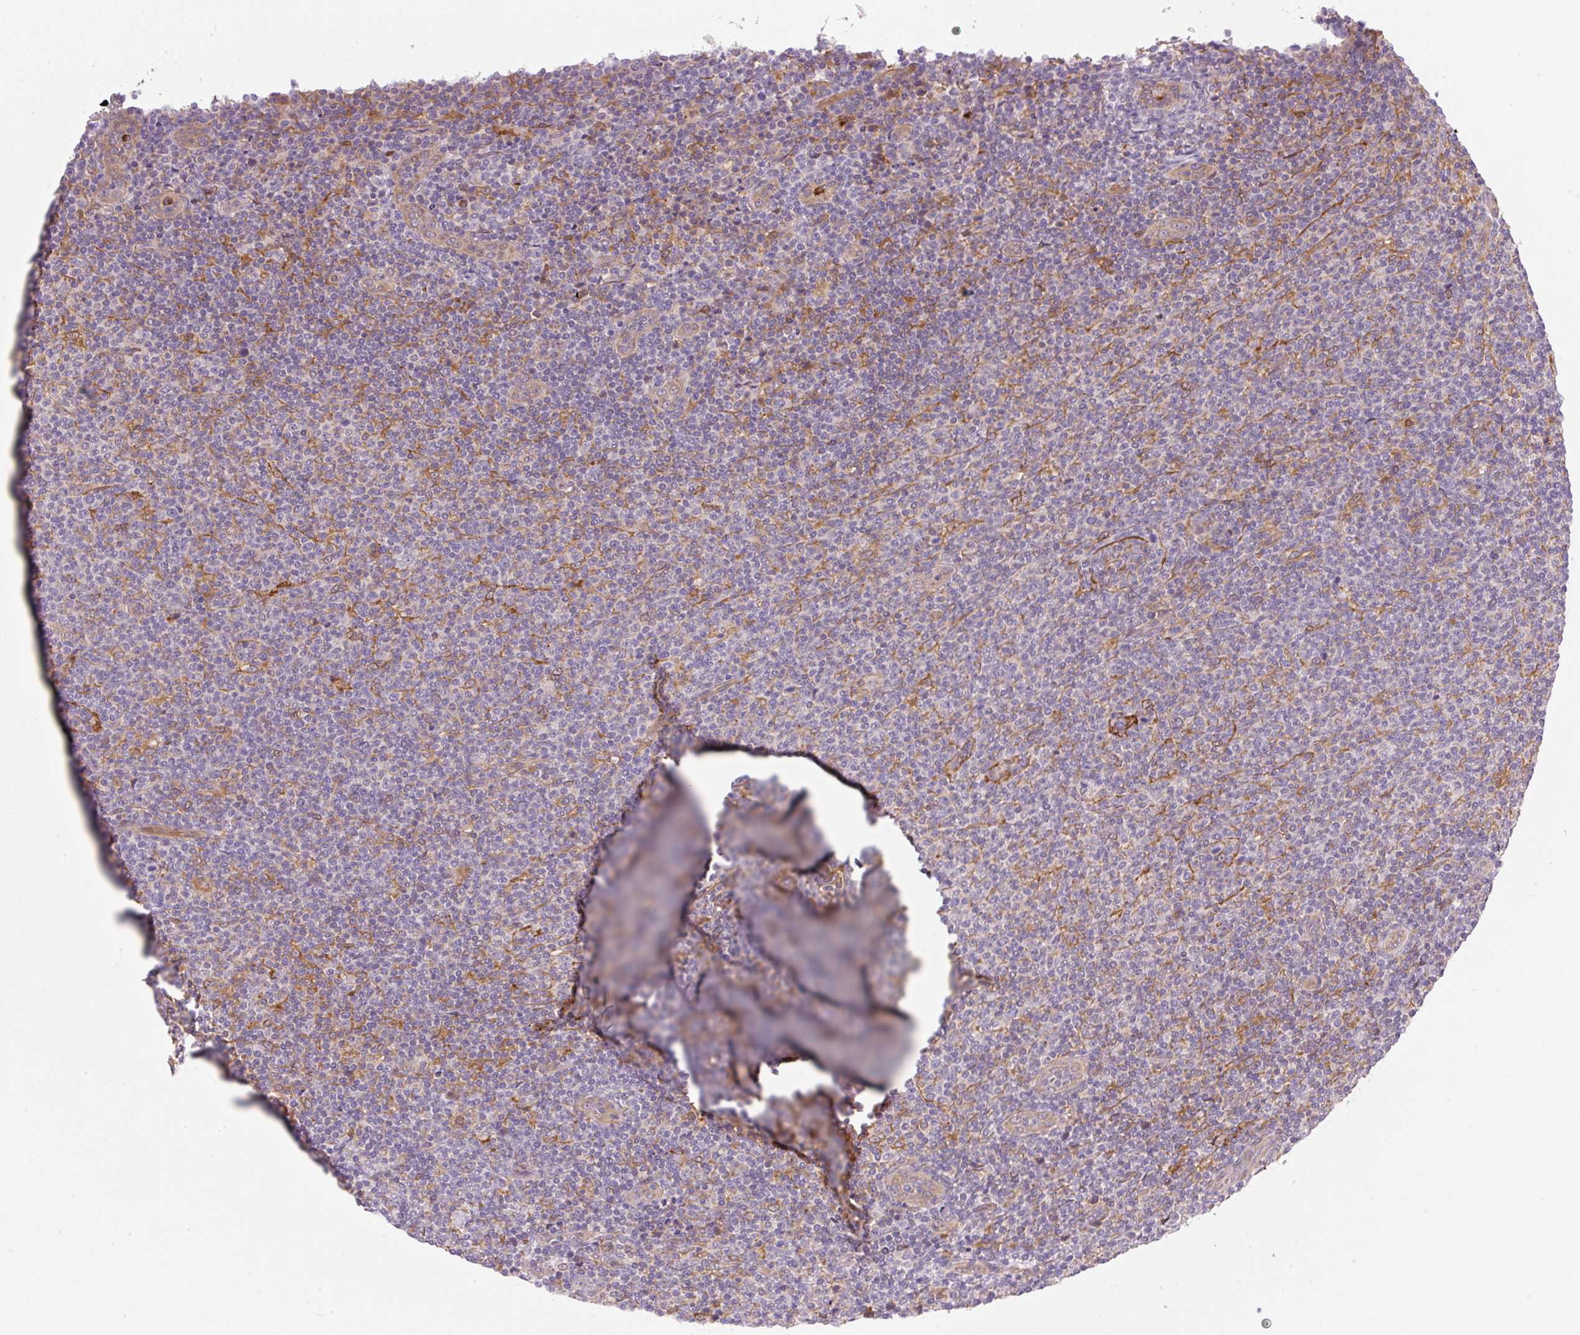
{"staining": {"intensity": "negative", "quantity": "none", "location": "none"}, "tissue": "lymphoma", "cell_type": "Tumor cells", "image_type": "cancer", "snomed": [{"axis": "morphology", "description": "Malignant lymphoma, non-Hodgkin's type, Low grade"}, {"axis": "topography", "description": "Lymph node"}], "caption": "Immunohistochemical staining of lymphoma reveals no significant expression in tumor cells.", "gene": "OMA1", "patient": {"sex": "male", "age": 66}}